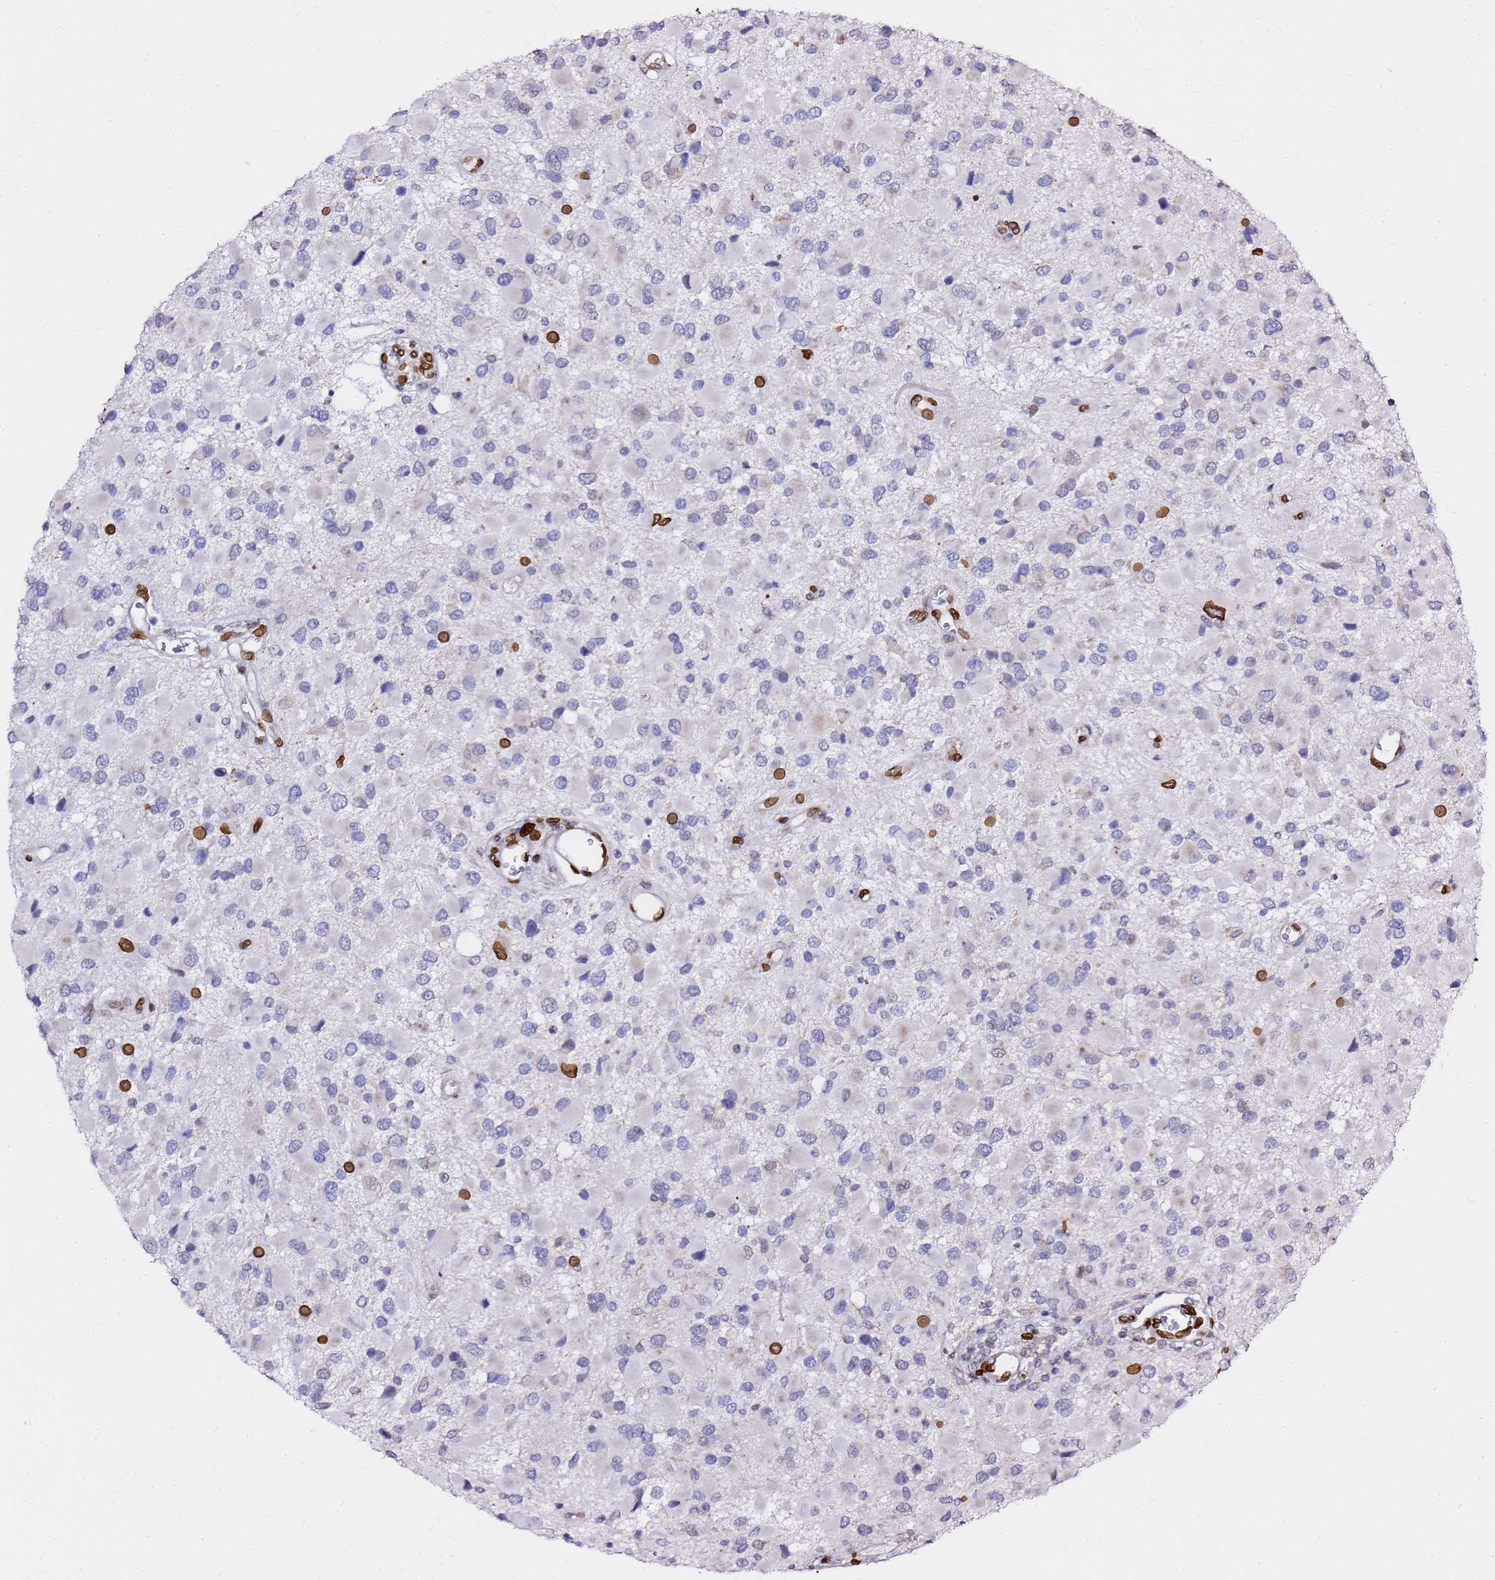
{"staining": {"intensity": "strong", "quantity": "<25%", "location": "cytoplasmic/membranous,nuclear"}, "tissue": "glioma", "cell_type": "Tumor cells", "image_type": "cancer", "snomed": [{"axis": "morphology", "description": "Glioma, malignant, High grade"}, {"axis": "topography", "description": "Brain"}], "caption": "A high-resolution micrograph shows immunohistochemistry (IHC) staining of high-grade glioma (malignant), which demonstrates strong cytoplasmic/membranous and nuclear staining in approximately <25% of tumor cells.", "gene": "C6orf141", "patient": {"sex": "male", "age": 53}}